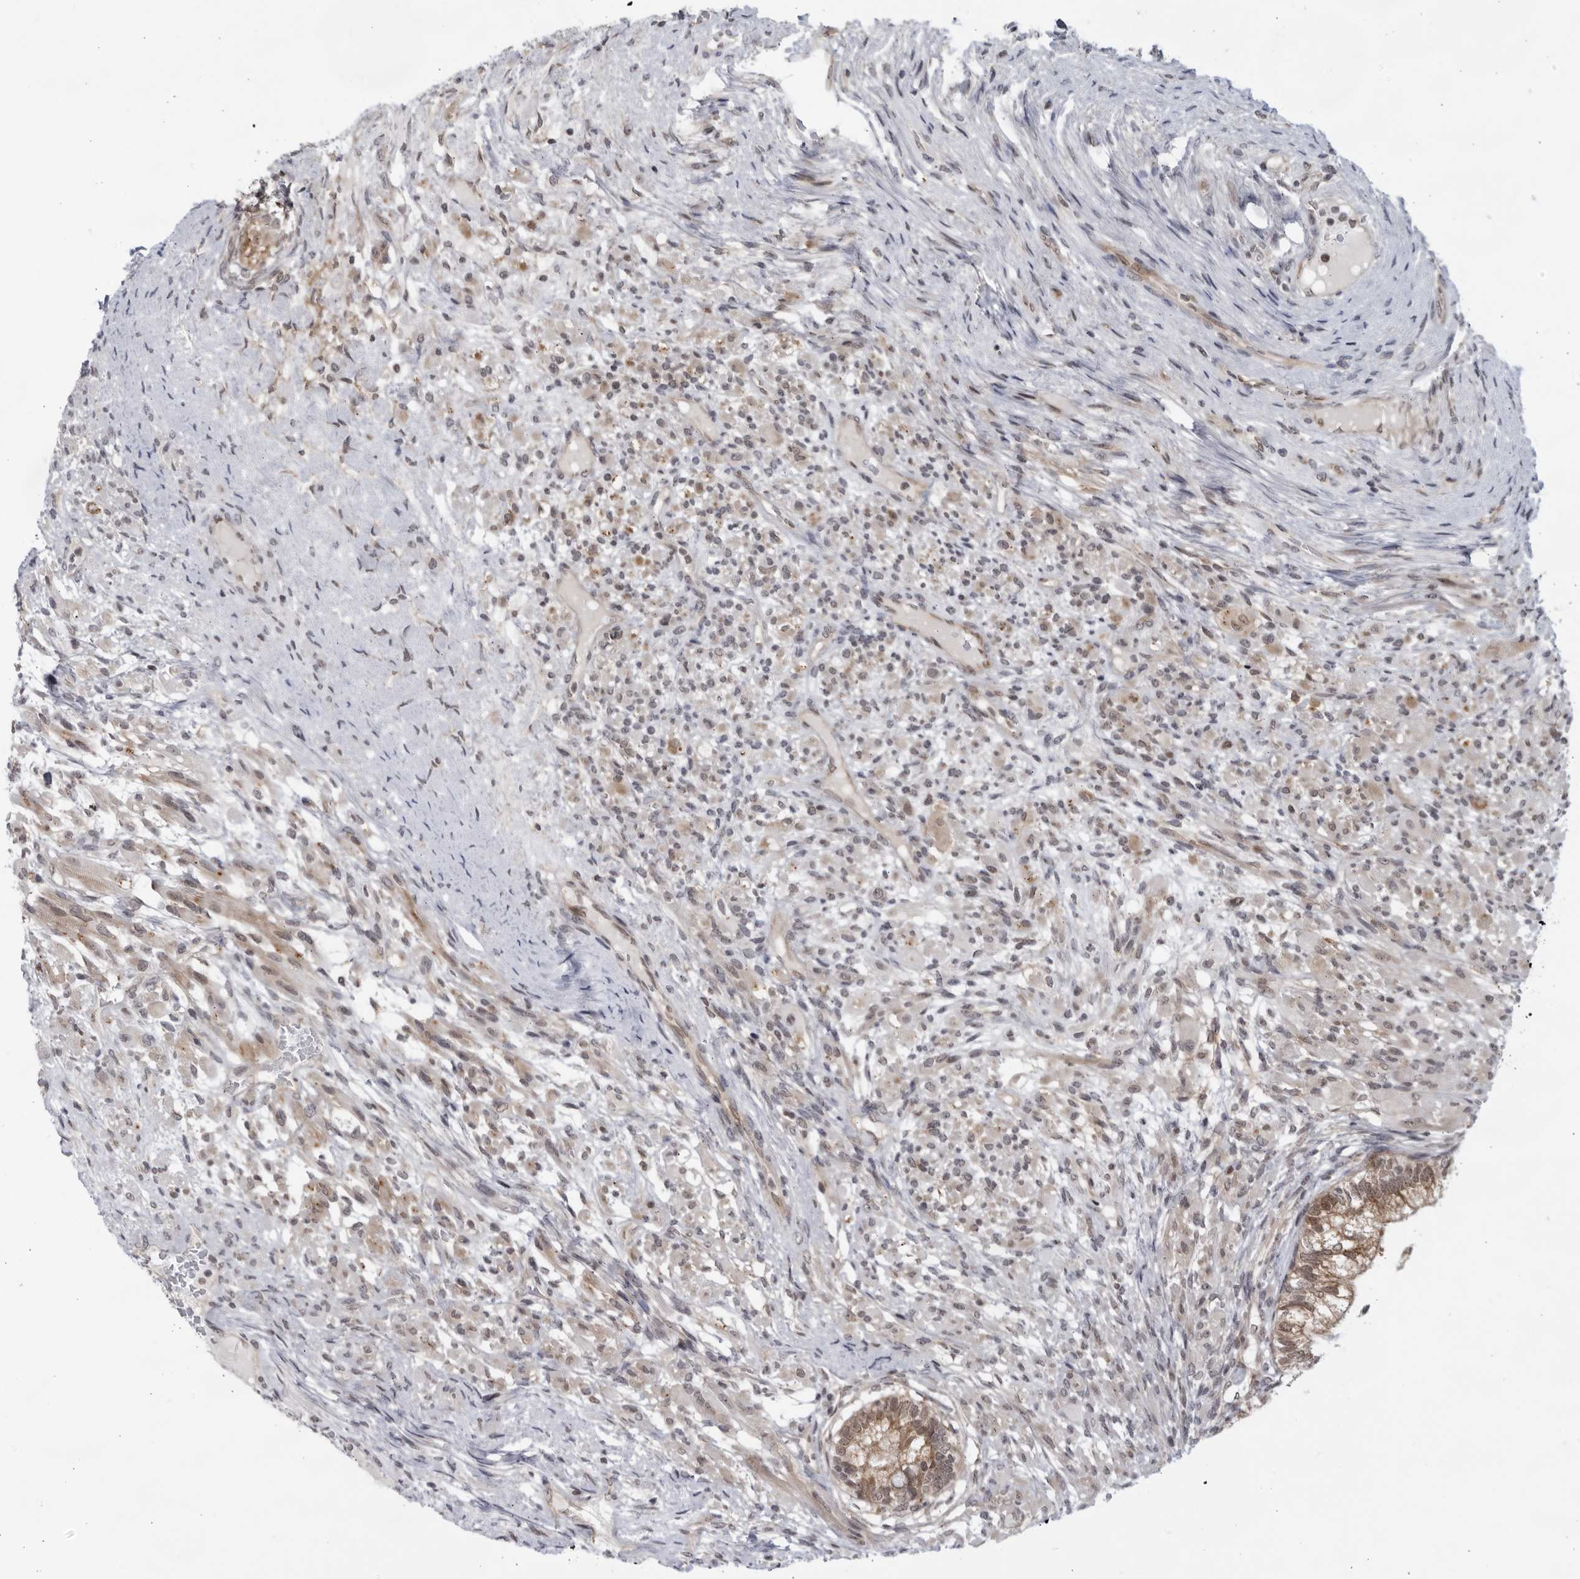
{"staining": {"intensity": "moderate", "quantity": ">75%", "location": "cytoplasmic/membranous,nuclear"}, "tissue": "testis cancer", "cell_type": "Tumor cells", "image_type": "cancer", "snomed": [{"axis": "morphology", "description": "Seminoma, NOS"}, {"axis": "morphology", "description": "Carcinoma, Embryonal, NOS"}, {"axis": "topography", "description": "Testis"}], "caption": "Immunohistochemistry (IHC) (DAB) staining of human testis embryonal carcinoma displays moderate cytoplasmic/membranous and nuclear protein staining in approximately >75% of tumor cells.", "gene": "ITGB3BP", "patient": {"sex": "male", "age": 28}}